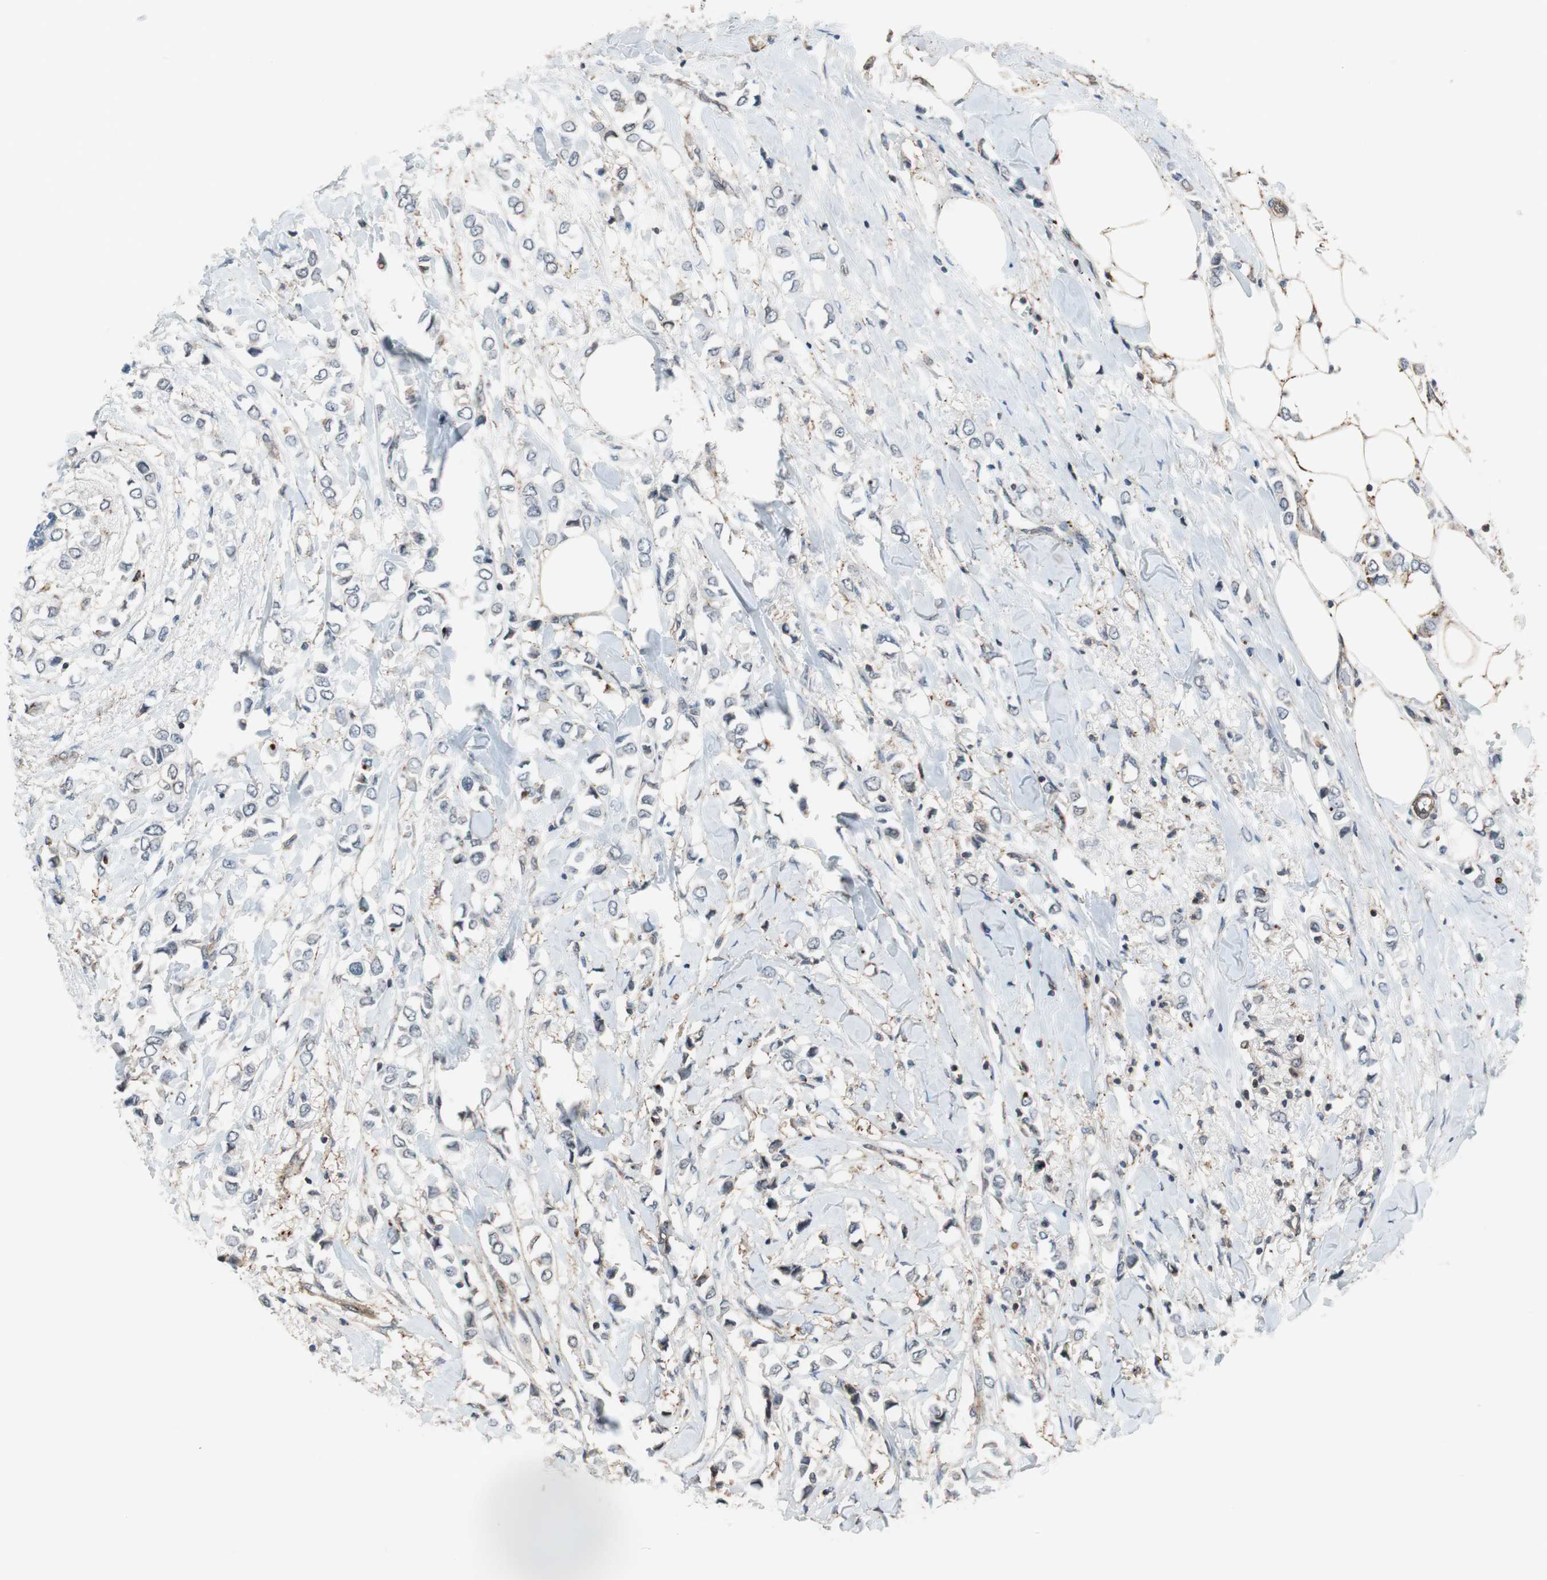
{"staining": {"intensity": "negative", "quantity": "none", "location": "none"}, "tissue": "breast cancer", "cell_type": "Tumor cells", "image_type": "cancer", "snomed": [{"axis": "morphology", "description": "Lobular carcinoma"}, {"axis": "topography", "description": "Breast"}], "caption": "IHC of breast cancer reveals no staining in tumor cells.", "gene": "GRHL1", "patient": {"sex": "female", "age": 51}}